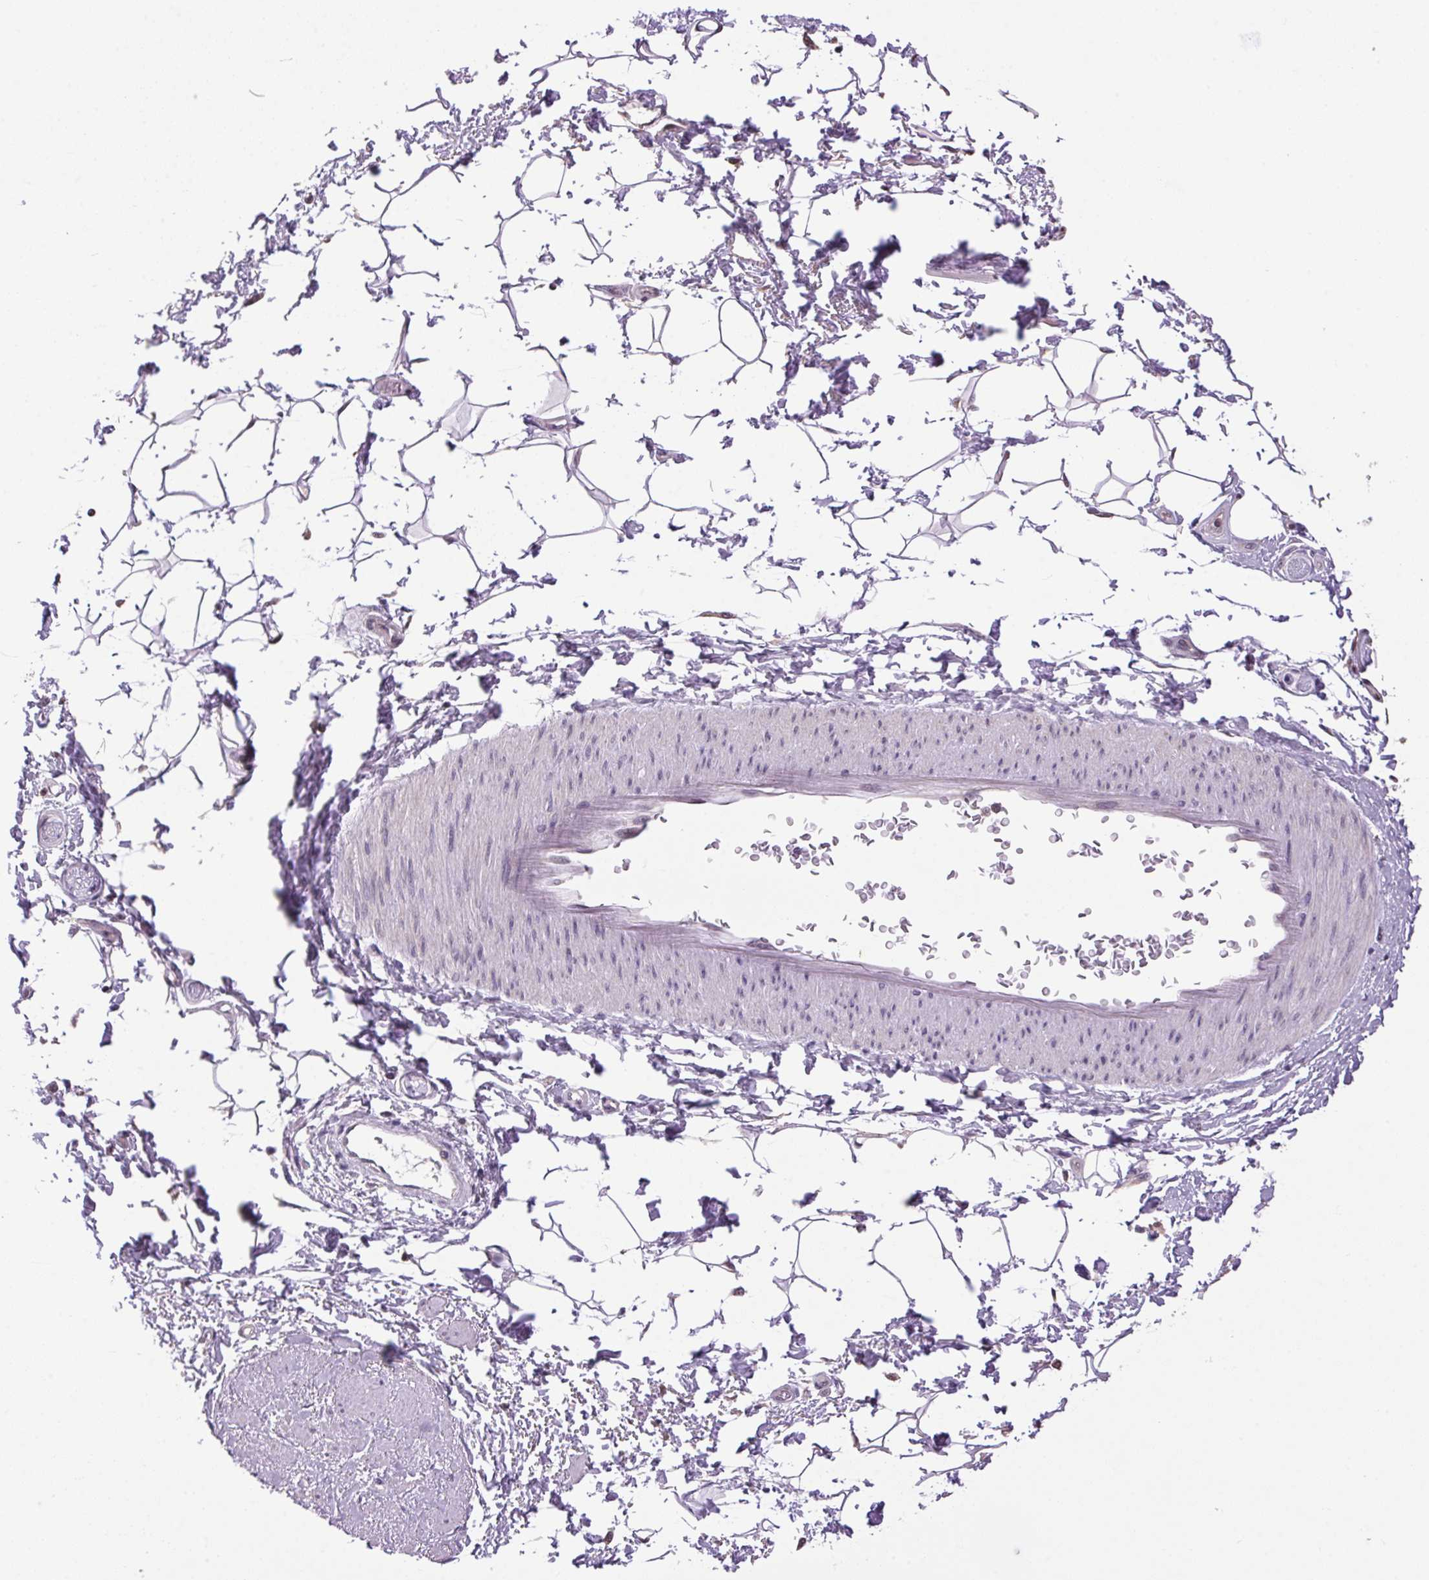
{"staining": {"intensity": "weak", "quantity": "25%-75%", "location": "nuclear"}, "tissue": "adipose tissue", "cell_type": "Adipocytes", "image_type": "normal", "snomed": [{"axis": "morphology", "description": "Normal tissue, NOS"}, {"axis": "topography", "description": "Anal"}, {"axis": "topography", "description": "Peripheral nerve tissue"}], "caption": "The photomicrograph displays staining of normal adipose tissue, revealing weak nuclear protein staining (brown color) within adipocytes.", "gene": "VWA3B", "patient": {"sex": "male", "age": 51}}